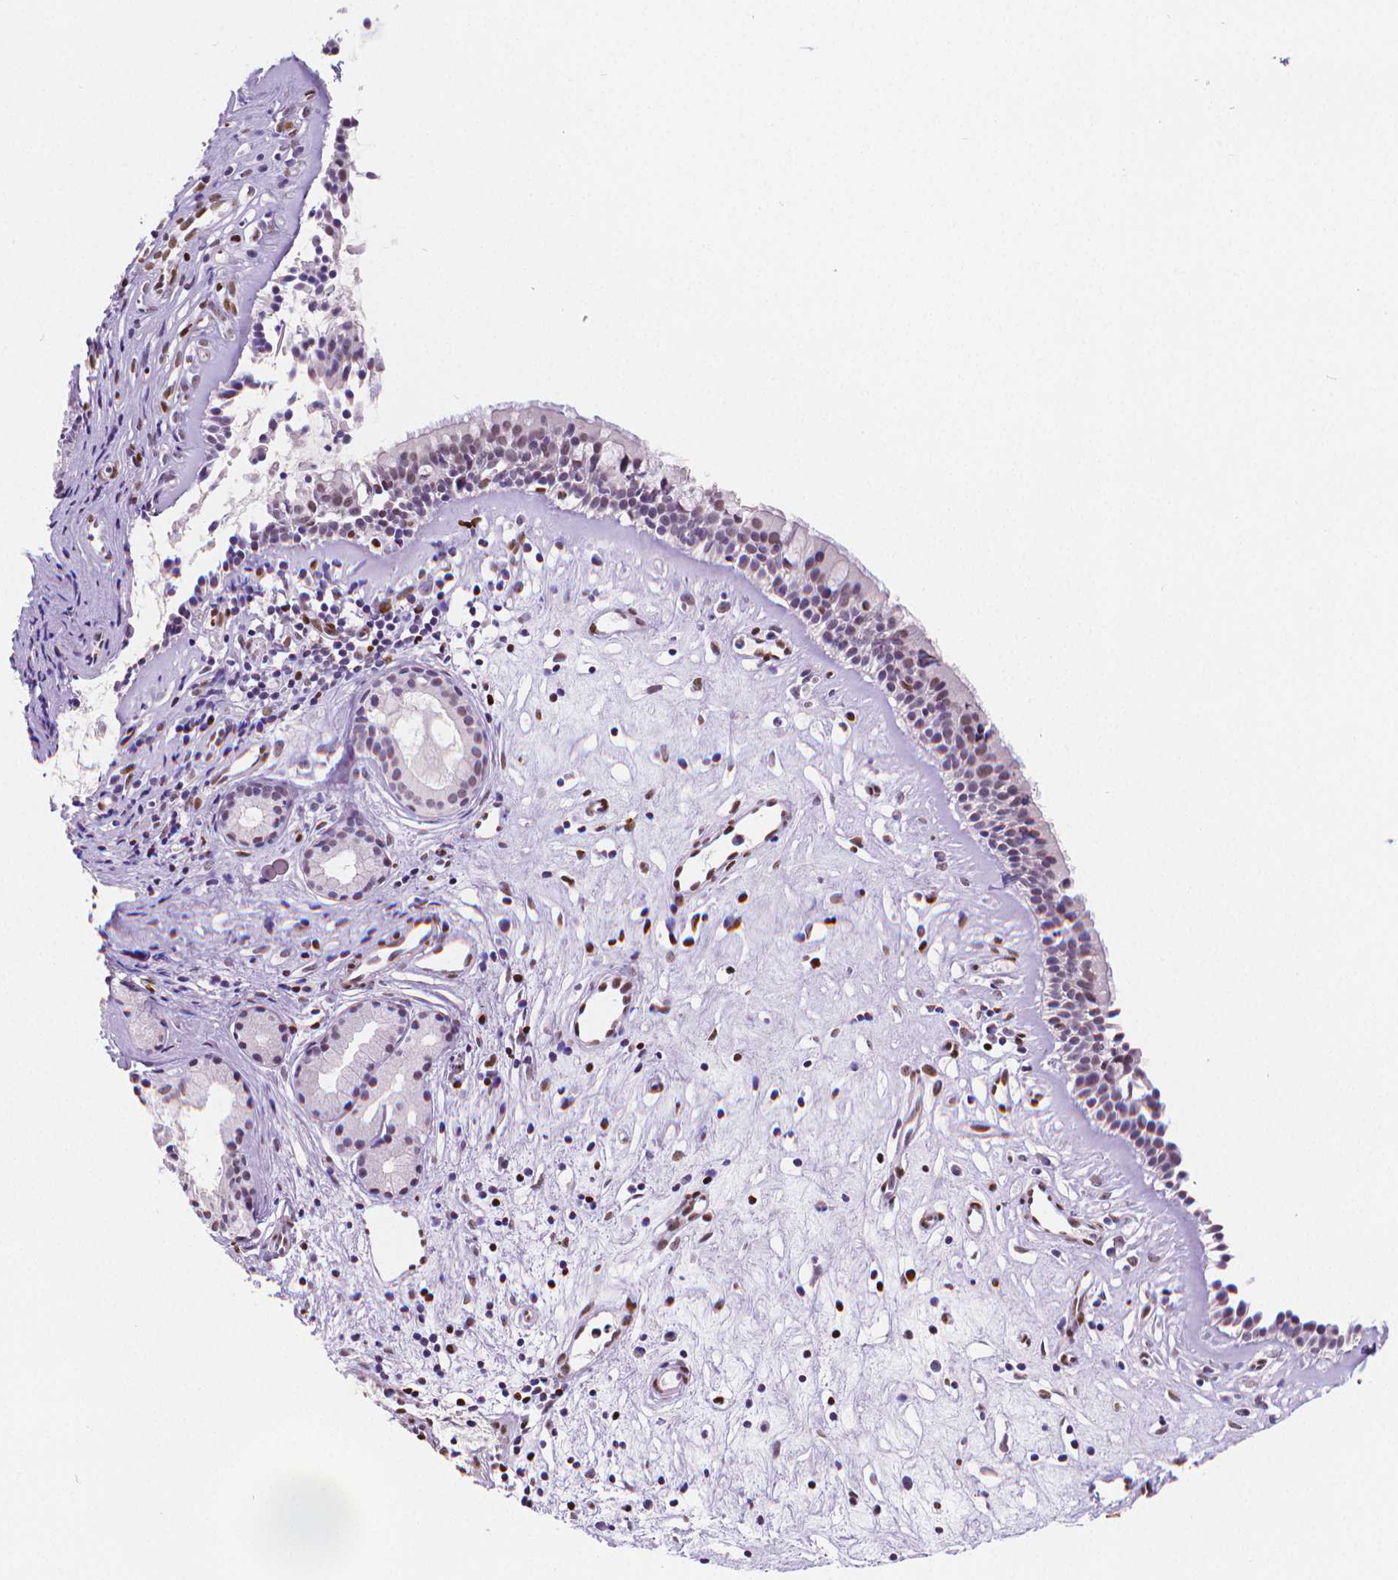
{"staining": {"intensity": "weak", "quantity": "25%-75%", "location": "nuclear"}, "tissue": "nasopharynx", "cell_type": "Respiratory epithelial cells", "image_type": "normal", "snomed": [{"axis": "morphology", "description": "Normal tissue, NOS"}, {"axis": "topography", "description": "Nasopharynx"}], "caption": "Nasopharynx stained for a protein (brown) displays weak nuclear positive staining in about 25%-75% of respiratory epithelial cells.", "gene": "MEF2C", "patient": {"sex": "female", "age": 52}}